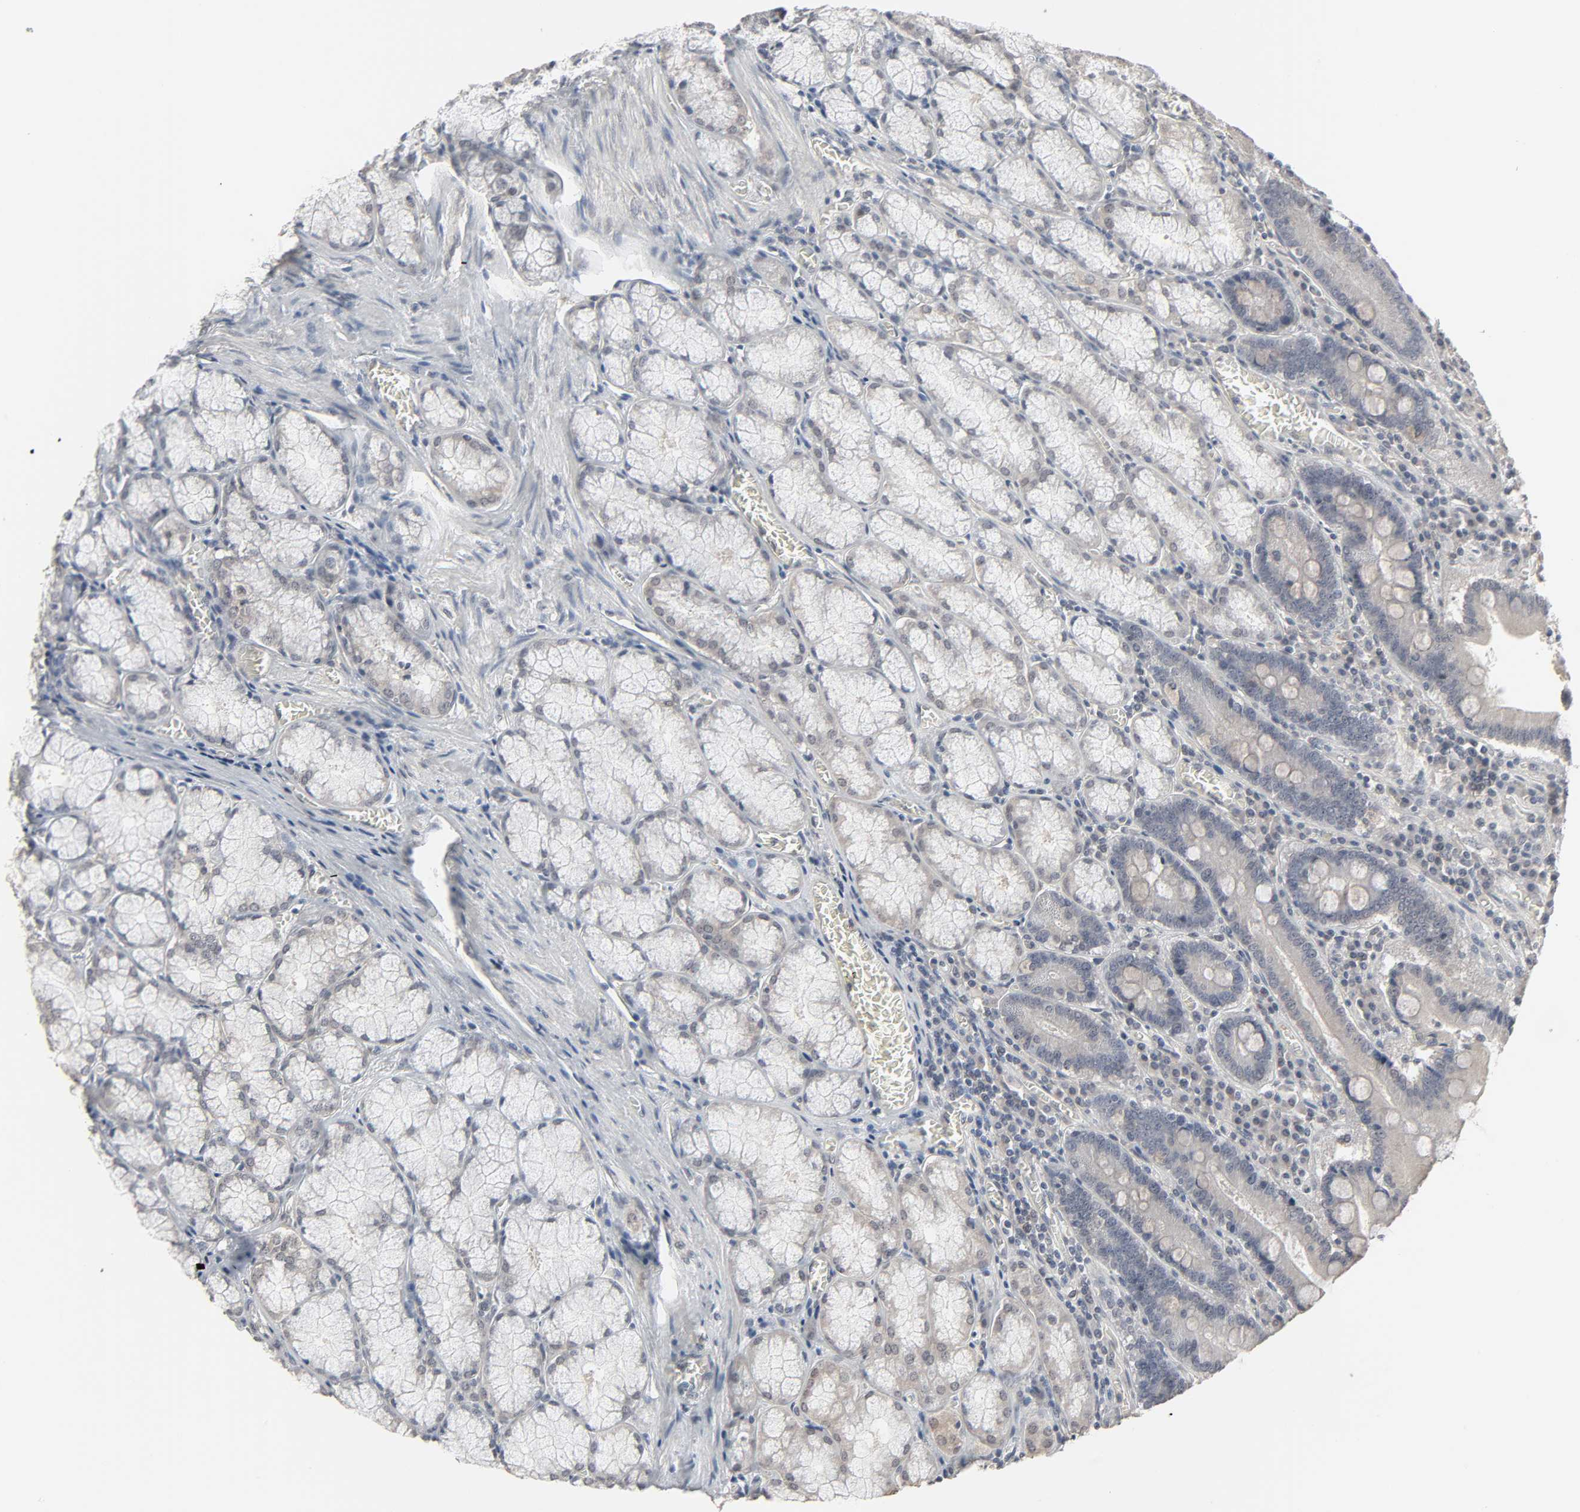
{"staining": {"intensity": "negative", "quantity": "none", "location": "none"}, "tissue": "stomach", "cell_type": "Glandular cells", "image_type": "normal", "snomed": [{"axis": "morphology", "description": "Normal tissue, NOS"}, {"axis": "topography", "description": "Stomach, lower"}], "caption": "DAB immunohistochemical staining of unremarkable stomach reveals no significant expression in glandular cells.", "gene": "ZNF222", "patient": {"sex": "male", "age": 56}}